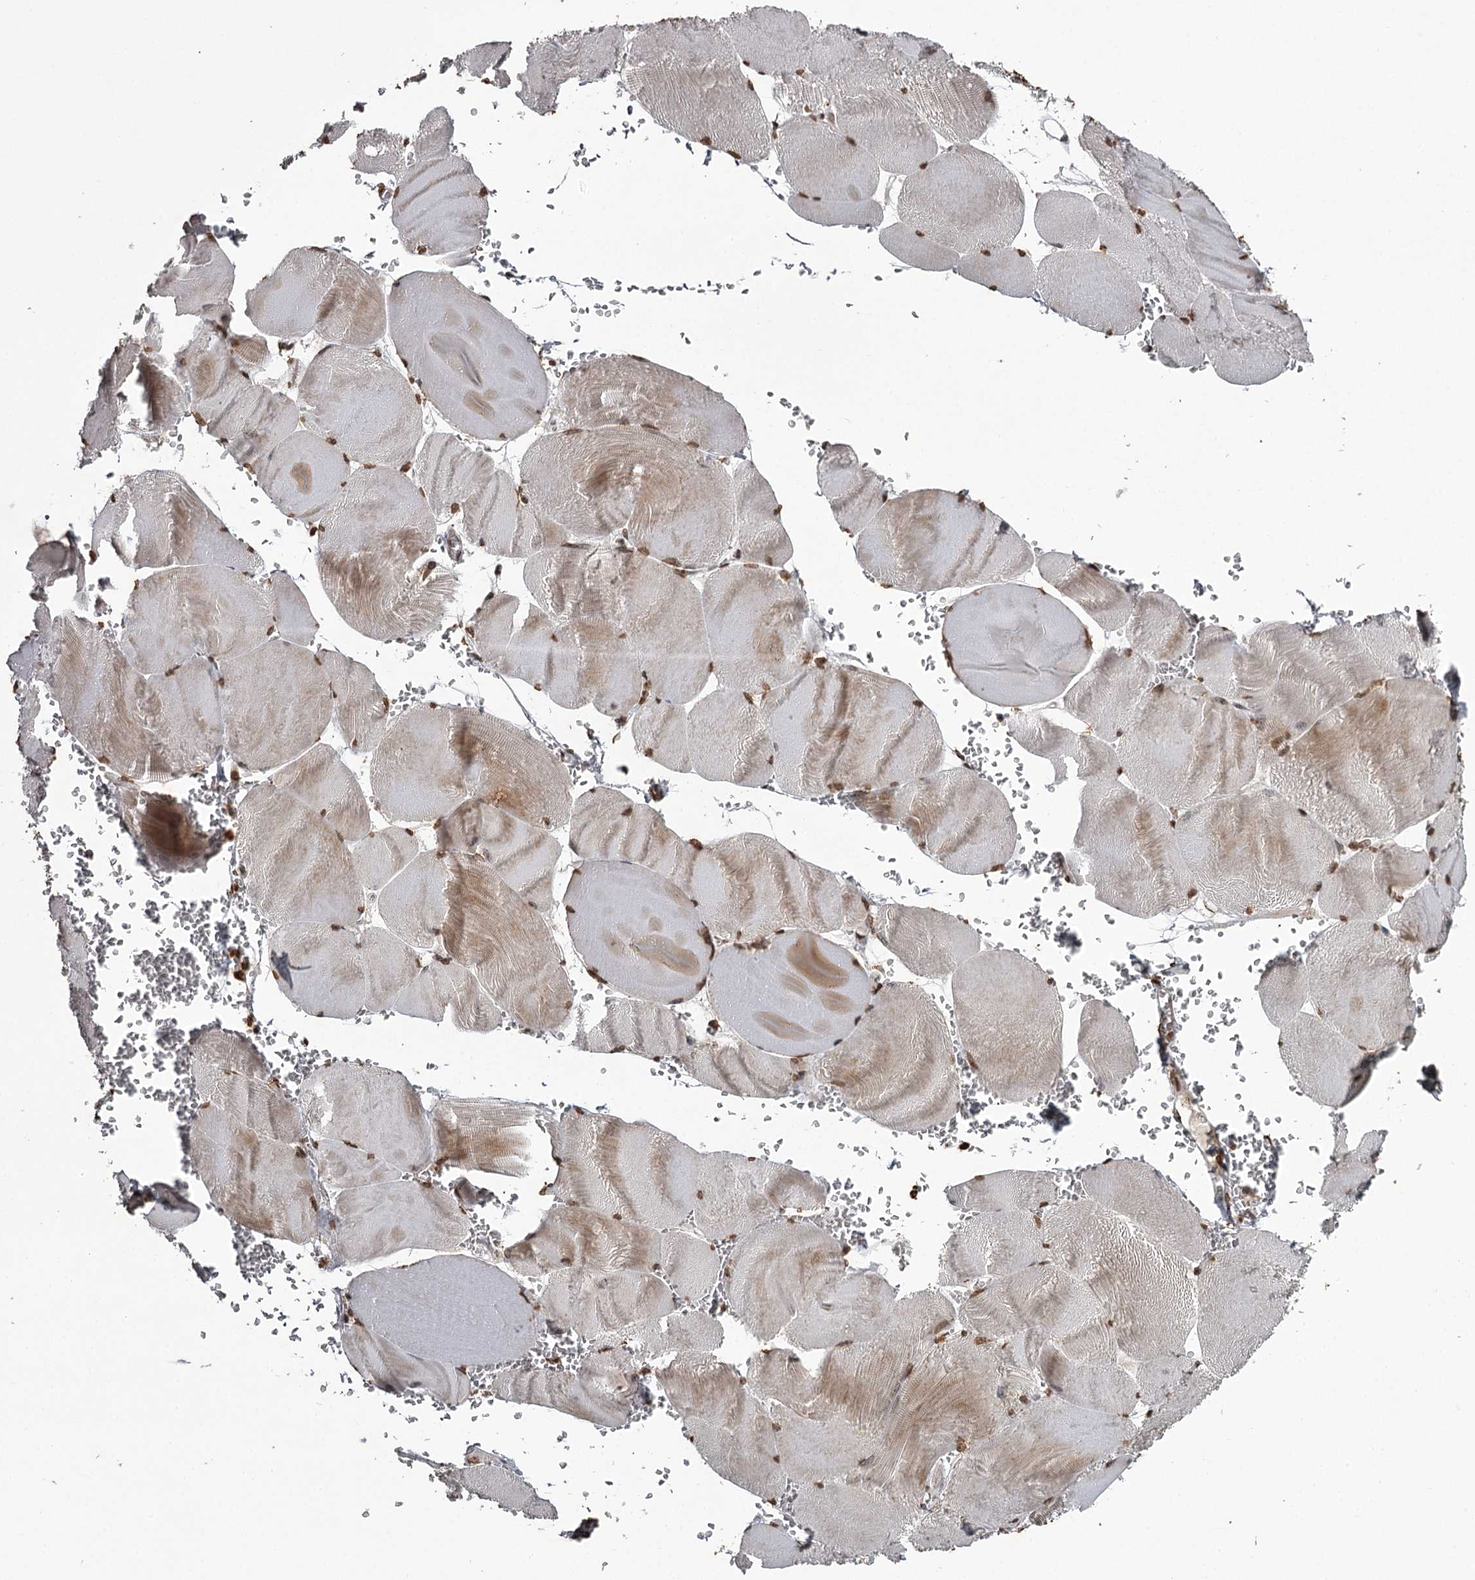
{"staining": {"intensity": "strong", "quantity": ">75%", "location": "cytoplasmic/membranous,nuclear"}, "tissue": "skeletal muscle", "cell_type": "Myocytes", "image_type": "normal", "snomed": [{"axis": "morphology", "description": "Normal tissue, NOS"}, {"axis": "morphology", "description": "Basal cell carcinoma"}, {"axis": "topography", "description": "Skeletal muscle"}], "caption": "Immunohistochemistry photomicrograph of unremarkable skeletal muscle: human skeletal muscle stained using IHC exhibits high levels of strong protein expression localized specifically in the cytoplasmic/membranous,nuclear of myocytes, appearing as a cytoplasmic/membranous,nuclear brown color.", "gene": "THYN1", "patient": {"sex": "female", "age": 64}}